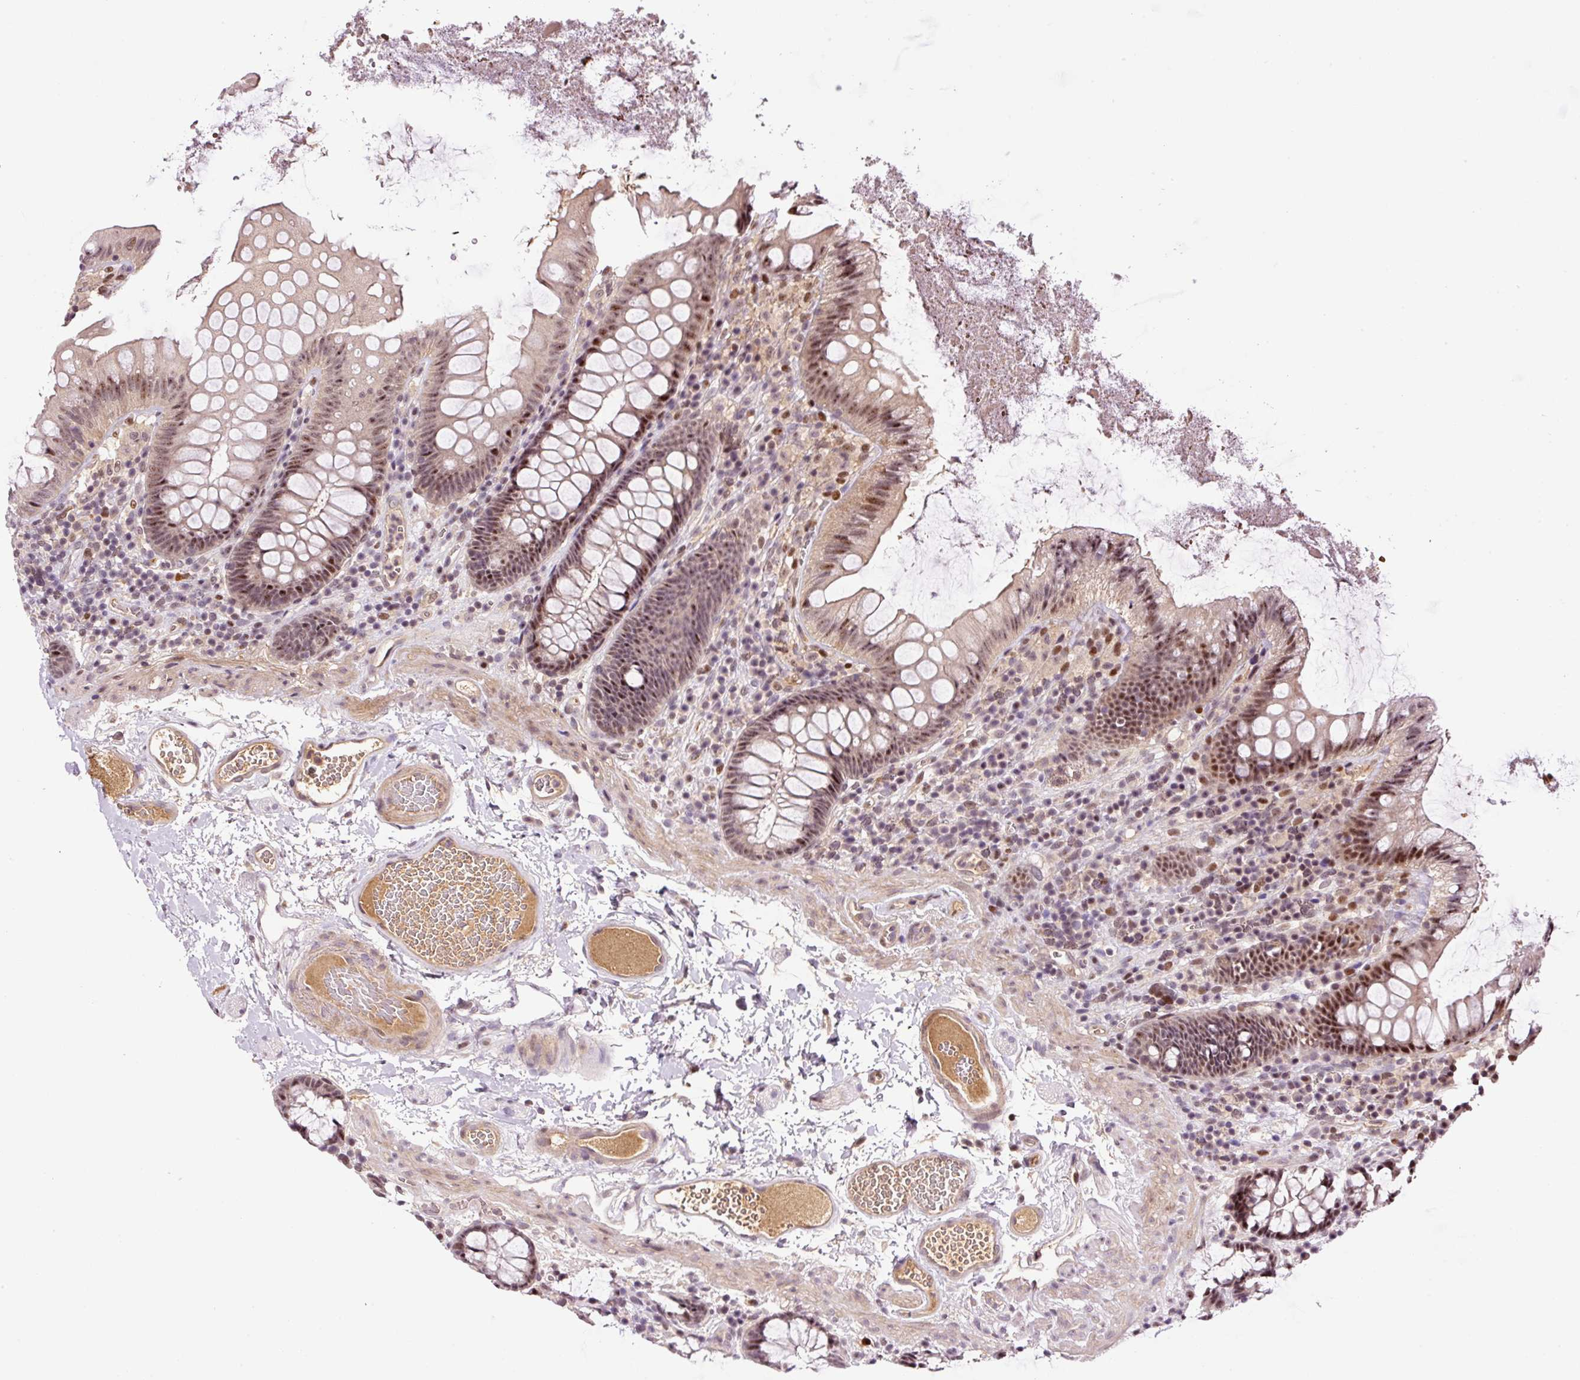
{"staining": {"intensity": "weak", "quantity": "<25%", "location": "cytoplasmic/membranous"}, "tissue": "colon", "cell_type": "Endothelial cells", "image_type": "normal", "snomed": [{"axis": "morphology", "description": "Normal tissue, NOS"}, {"axis": "topography", "description": "Colon"}], "caption": "A high-resolution micrograph shows IHC staining of normal colon, which displays no significant staining in endothelial cells.", "gene": "DPPA4", "patient": {"sex": "male", "age": 84}}